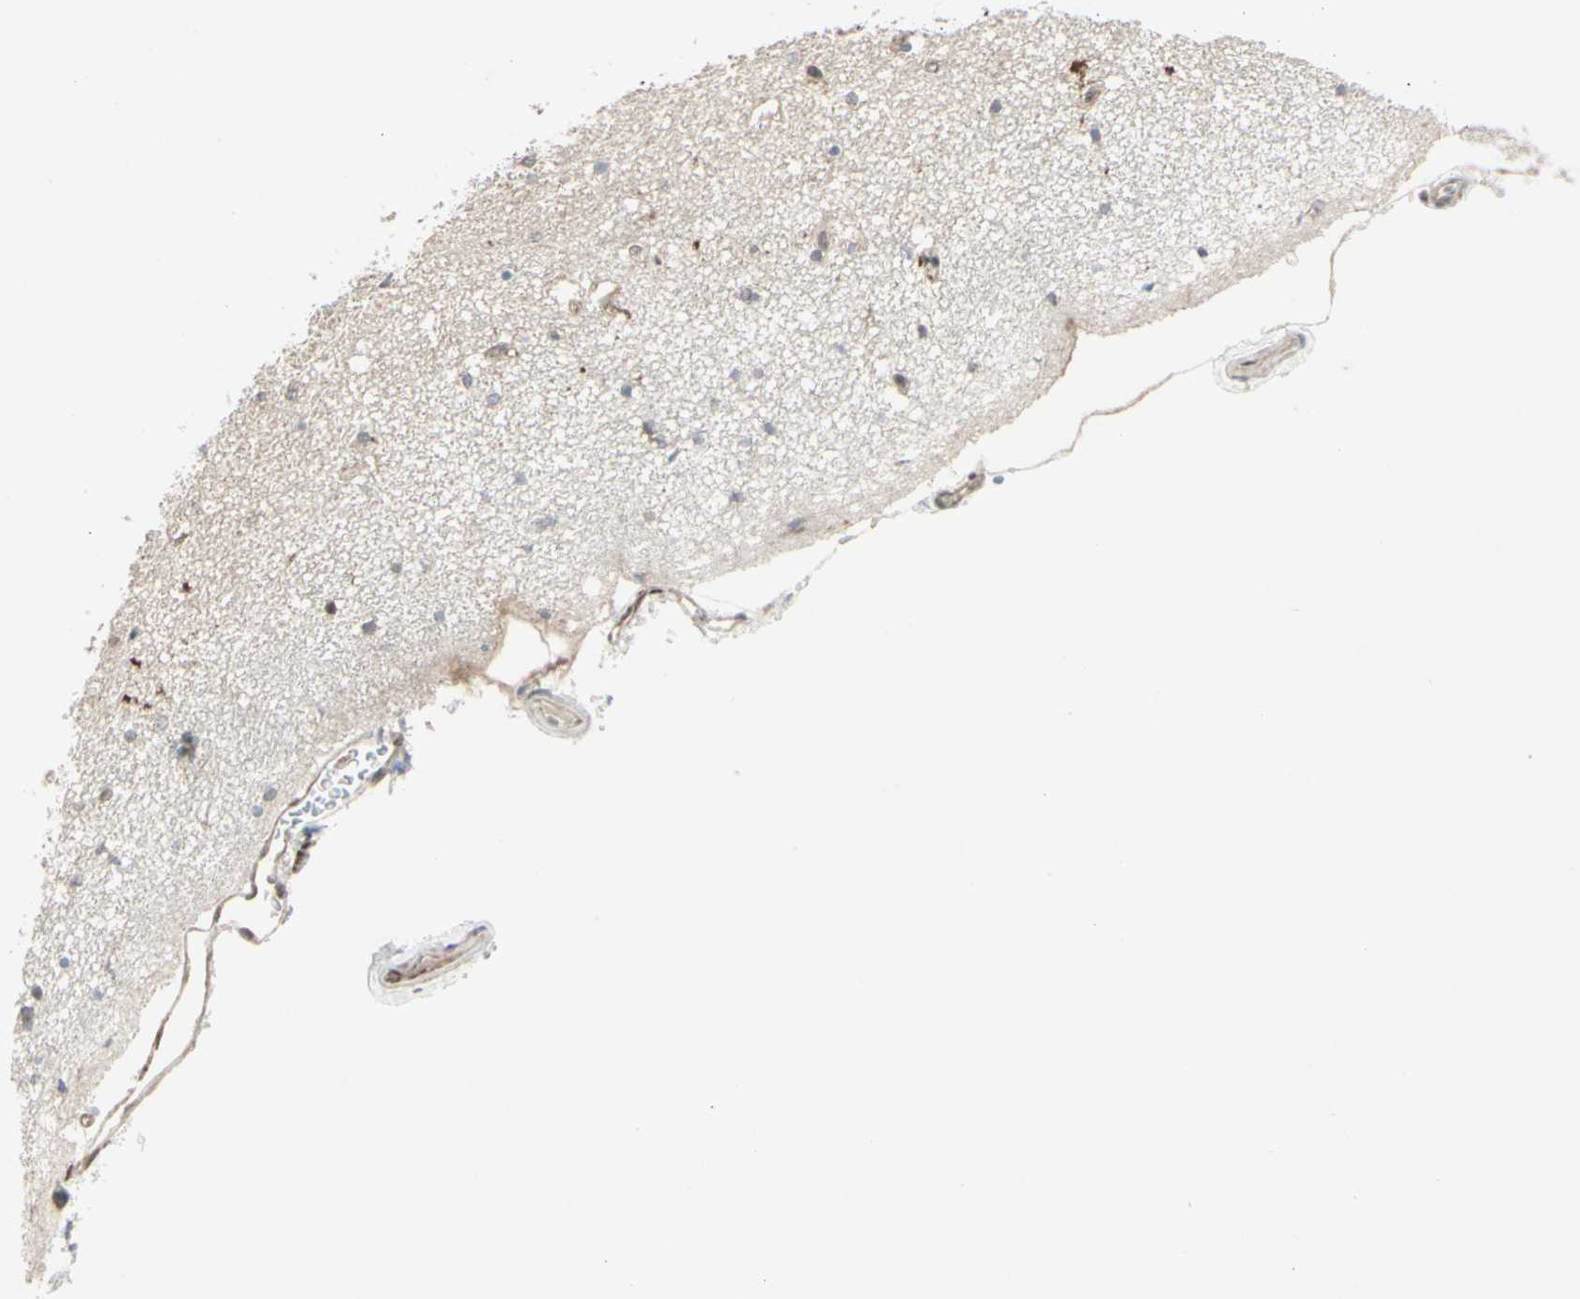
{"staining": {"intensity": "negative", "quantity": "none", "location": "none"}, "tissue": "hippocampus", "cell_type": "Glial cells", "image_type": "normal", "snomed": [{"axis": "morphology", "description": "Normal tissue, NOS"}, {"axis": "topography", "description": "Hippocampus"}], "caption": "IHC of normal hippocampus demonstrates no expression in glial cells. (DAB IHC with hematoxylin counter stain).", "gene": "CD33", "patient": {"sex": "female", "age": 54}}